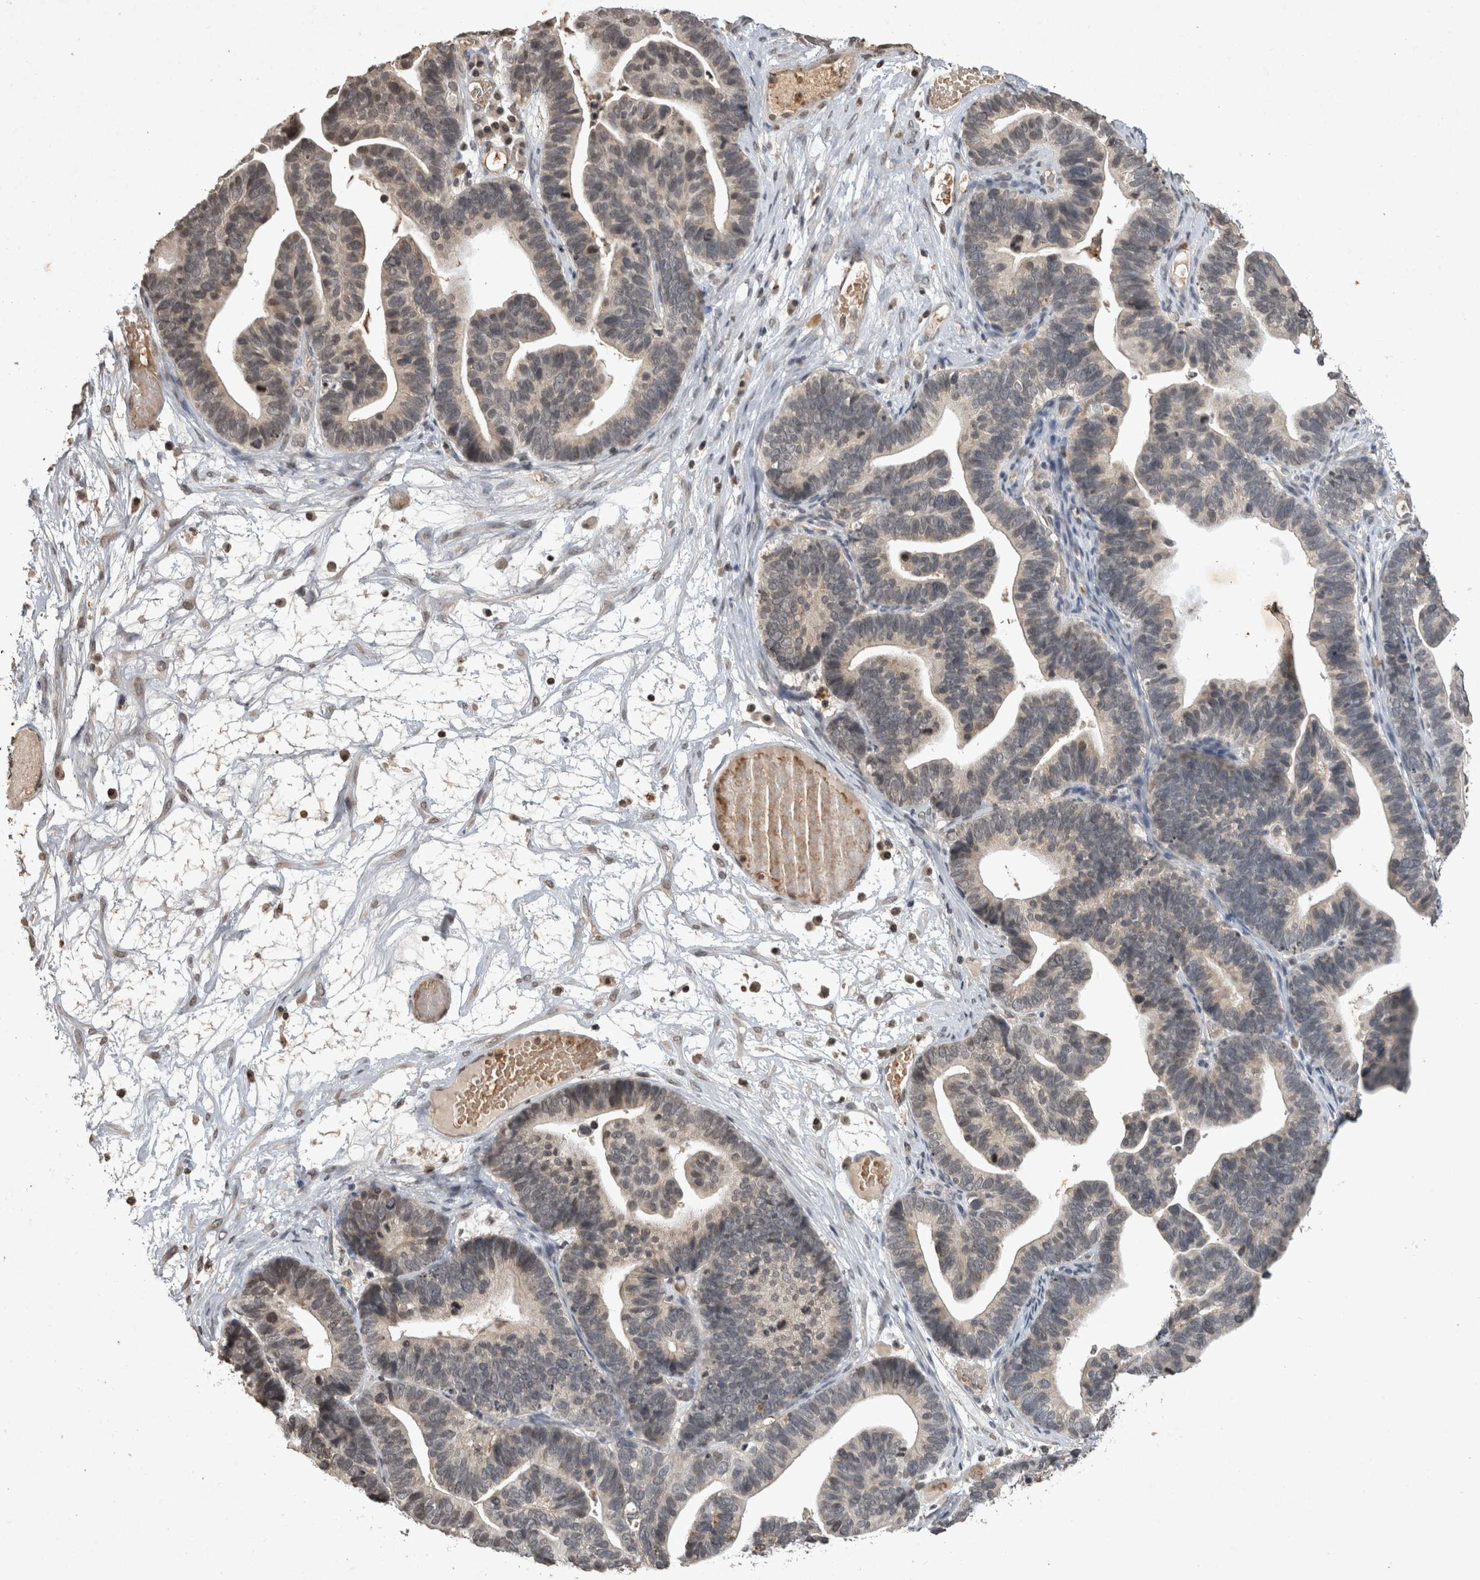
{"staining": {"intensity": "negative", "quantity": "none", "location": "none"}, "tissue": "ovarian cancer", "cell_type": "Tumor cells", "image_type": "cancer", "snomed": [{"axis": "morphology", "description": "Cystadenocarcinoma, serous, NOS"}, {"axis": "topography", "description": "Ovary"}], "caption": "The IHC image has no significant staining in tumor cells of ovarian cancer tissue.", "gene": "HRK", "patient": {"sex": "female", "age": 56}}